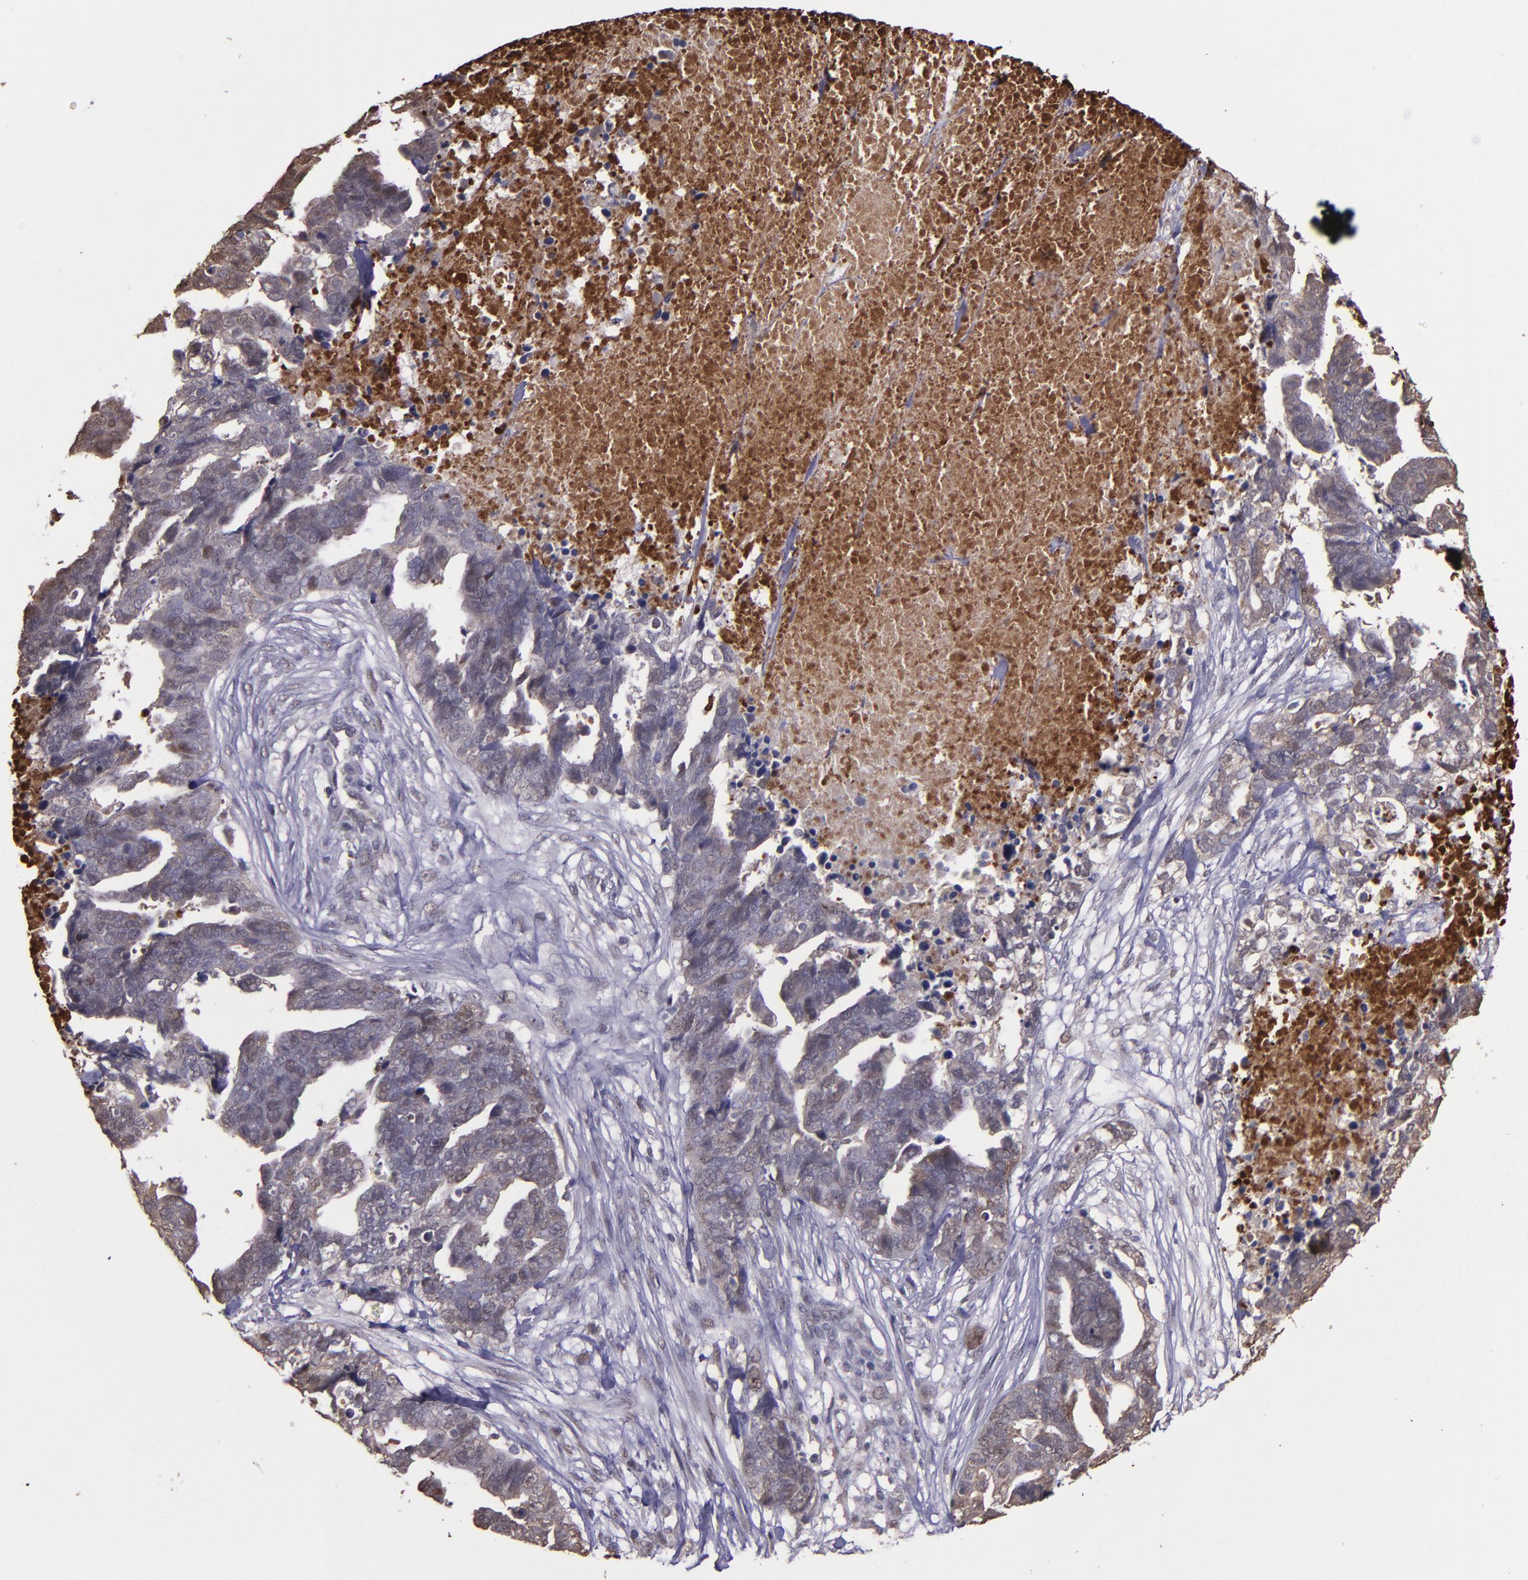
{"staining": {"intensity": "weak", "quantity": "25%-75%", "location": "cytoplasmic/membranous"}, "tissue": "ovarian cancer", "cell_type": "Tumor cells", "image_type": "cancer", "snomed": [{"axis": "morphology", "description": "Normal tissue, NOS"}, {"axis": "morphology", "description": "Cystadenocarcinoma, serous, NOS"}, {"axis": "topography", "description": "Fallopian tube"}, {"axis": "topography", "description": "Ovary"}], "caption": "Human ovarian serous cystadenocarcinoma stained with a protein marker exhibits weak staining in tumor cells.", "gene": "SERPINF2", "patient": {"sex": "female", "age": 56}}